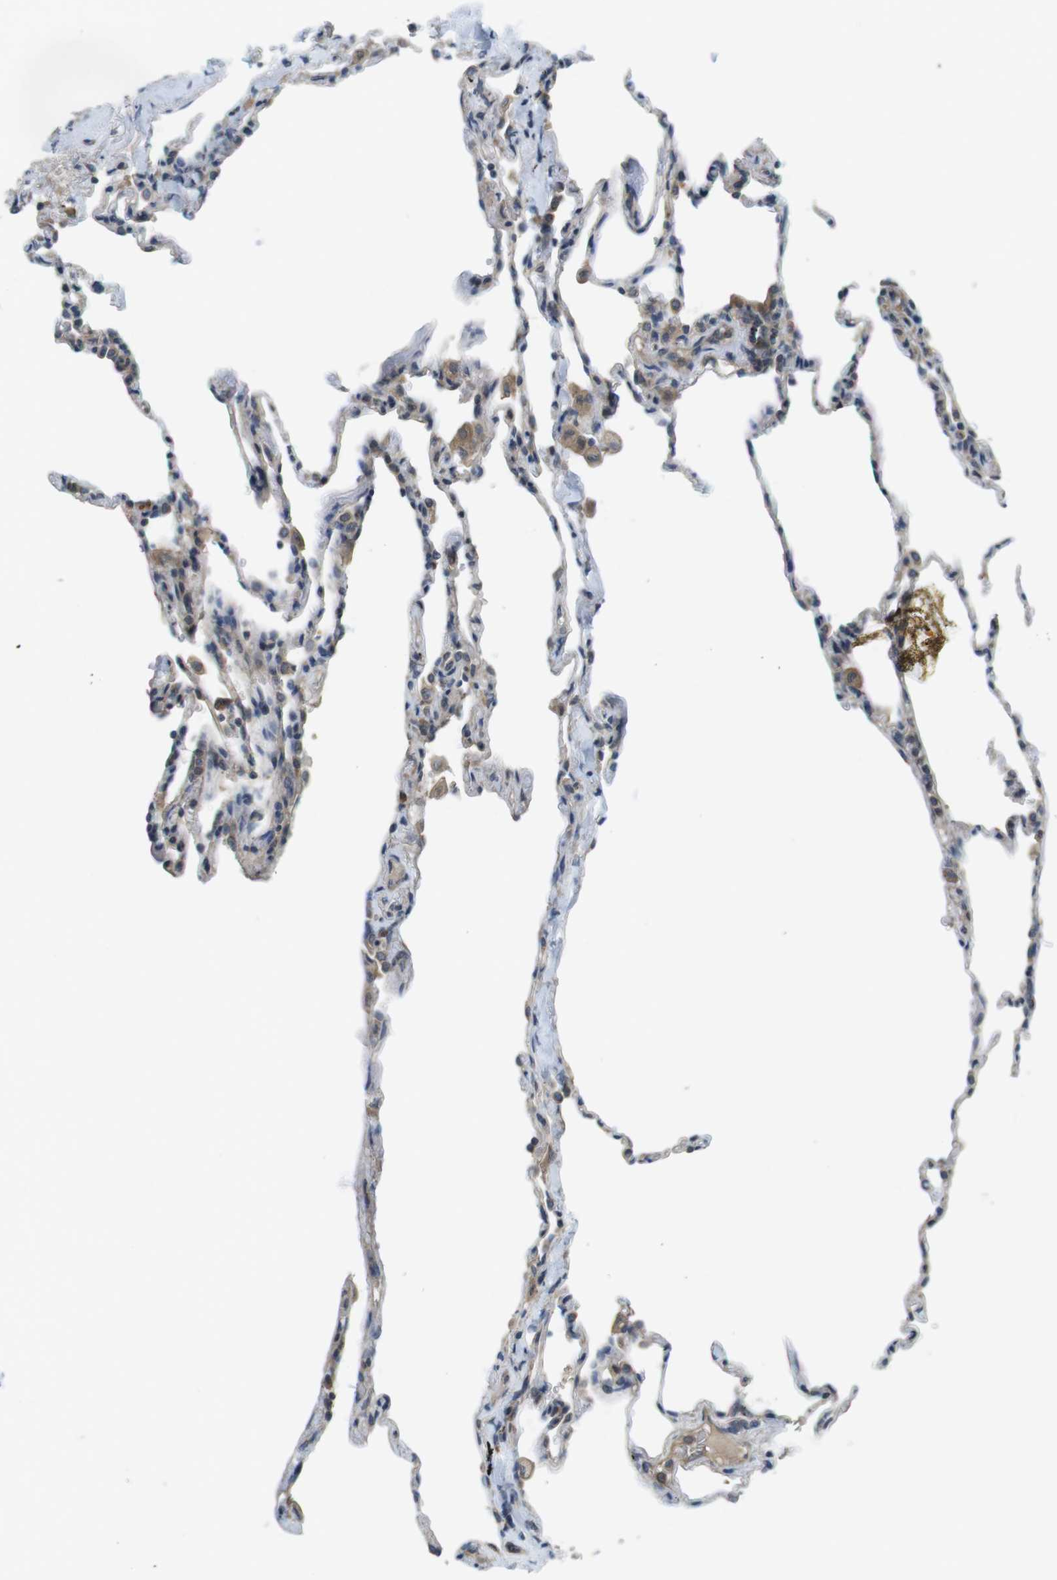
{"staining": {"intensity": "weak", "quantity": "<25%", "location": "cytoplasmic/membranous"}, "tissue": "lung", "cell_type": "Alveolar cells", "image_type": "normal", "snomed": [{"axis": "morphology", "description": "Normal tissue, NOS"}, {"axis": "topography", "description": "Lung"}], "caption": "An IHC histopathology image of benign lung is shown. There is no staining in alveolar cells of lung. The staining is performed using DAB (3,3'-diaminobenzidine) brown chromogen with nuclei counter-stained in using hematoxylin.", "gene": "SUGT1", "patient": {"sex": "male", "age": 59}}